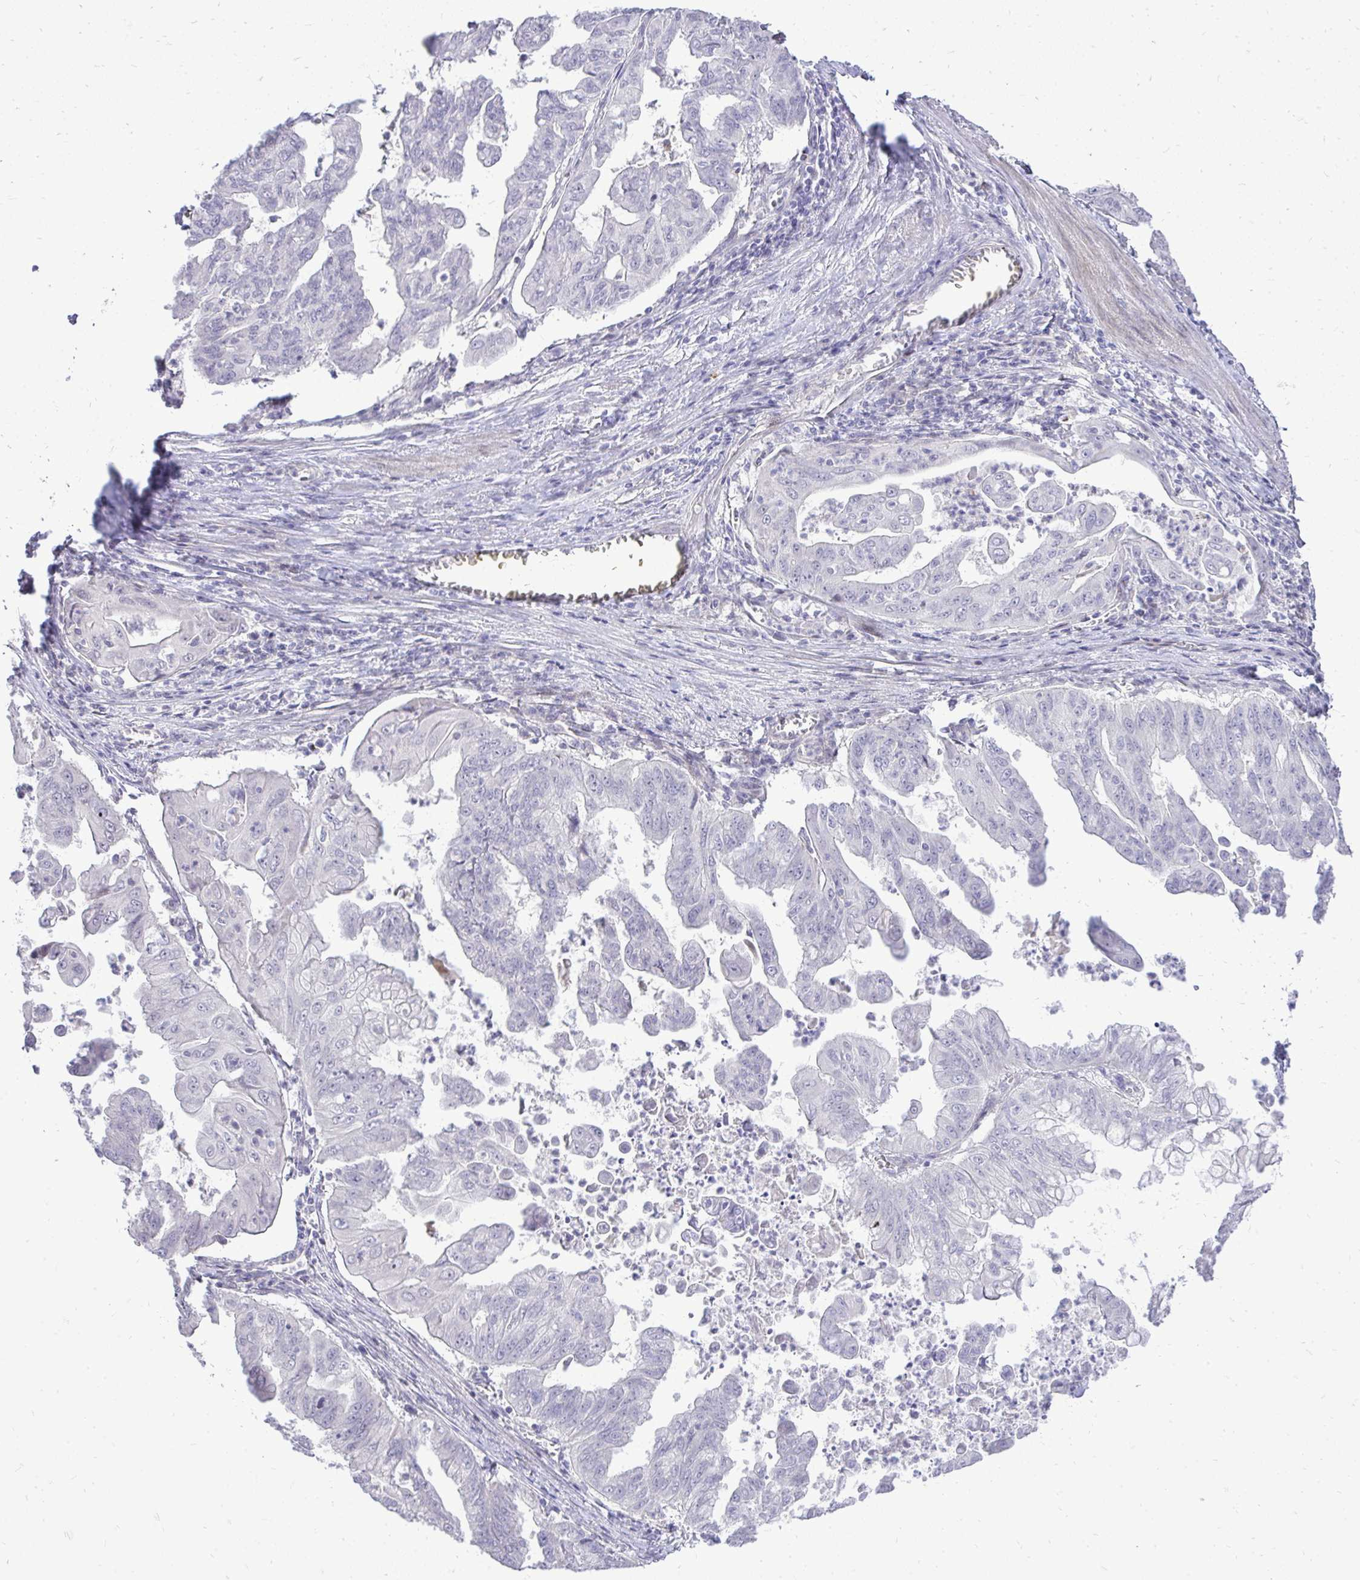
{"staining": {"intensity": "negative", "quantity": "none", "location": "none"}, "tissue": "stomach cancer", "cell_type": "Tumor cells", "image_type": "cancer", "snomed": [{"axis": "morphology", "description": "Adenocarcinoma, NOS"}, {"axis": "topography", "description": "Stomach, upper"}], "caption": "Protein analysis of stomach cancer demonstrates no significant positivity in tumor cells. (DAB (3,3'-diaminobenzidine) IHC with hematoxylin counter stain).", "gene": "OR8D1", "patient": {"sex": "male", "age": 80}}